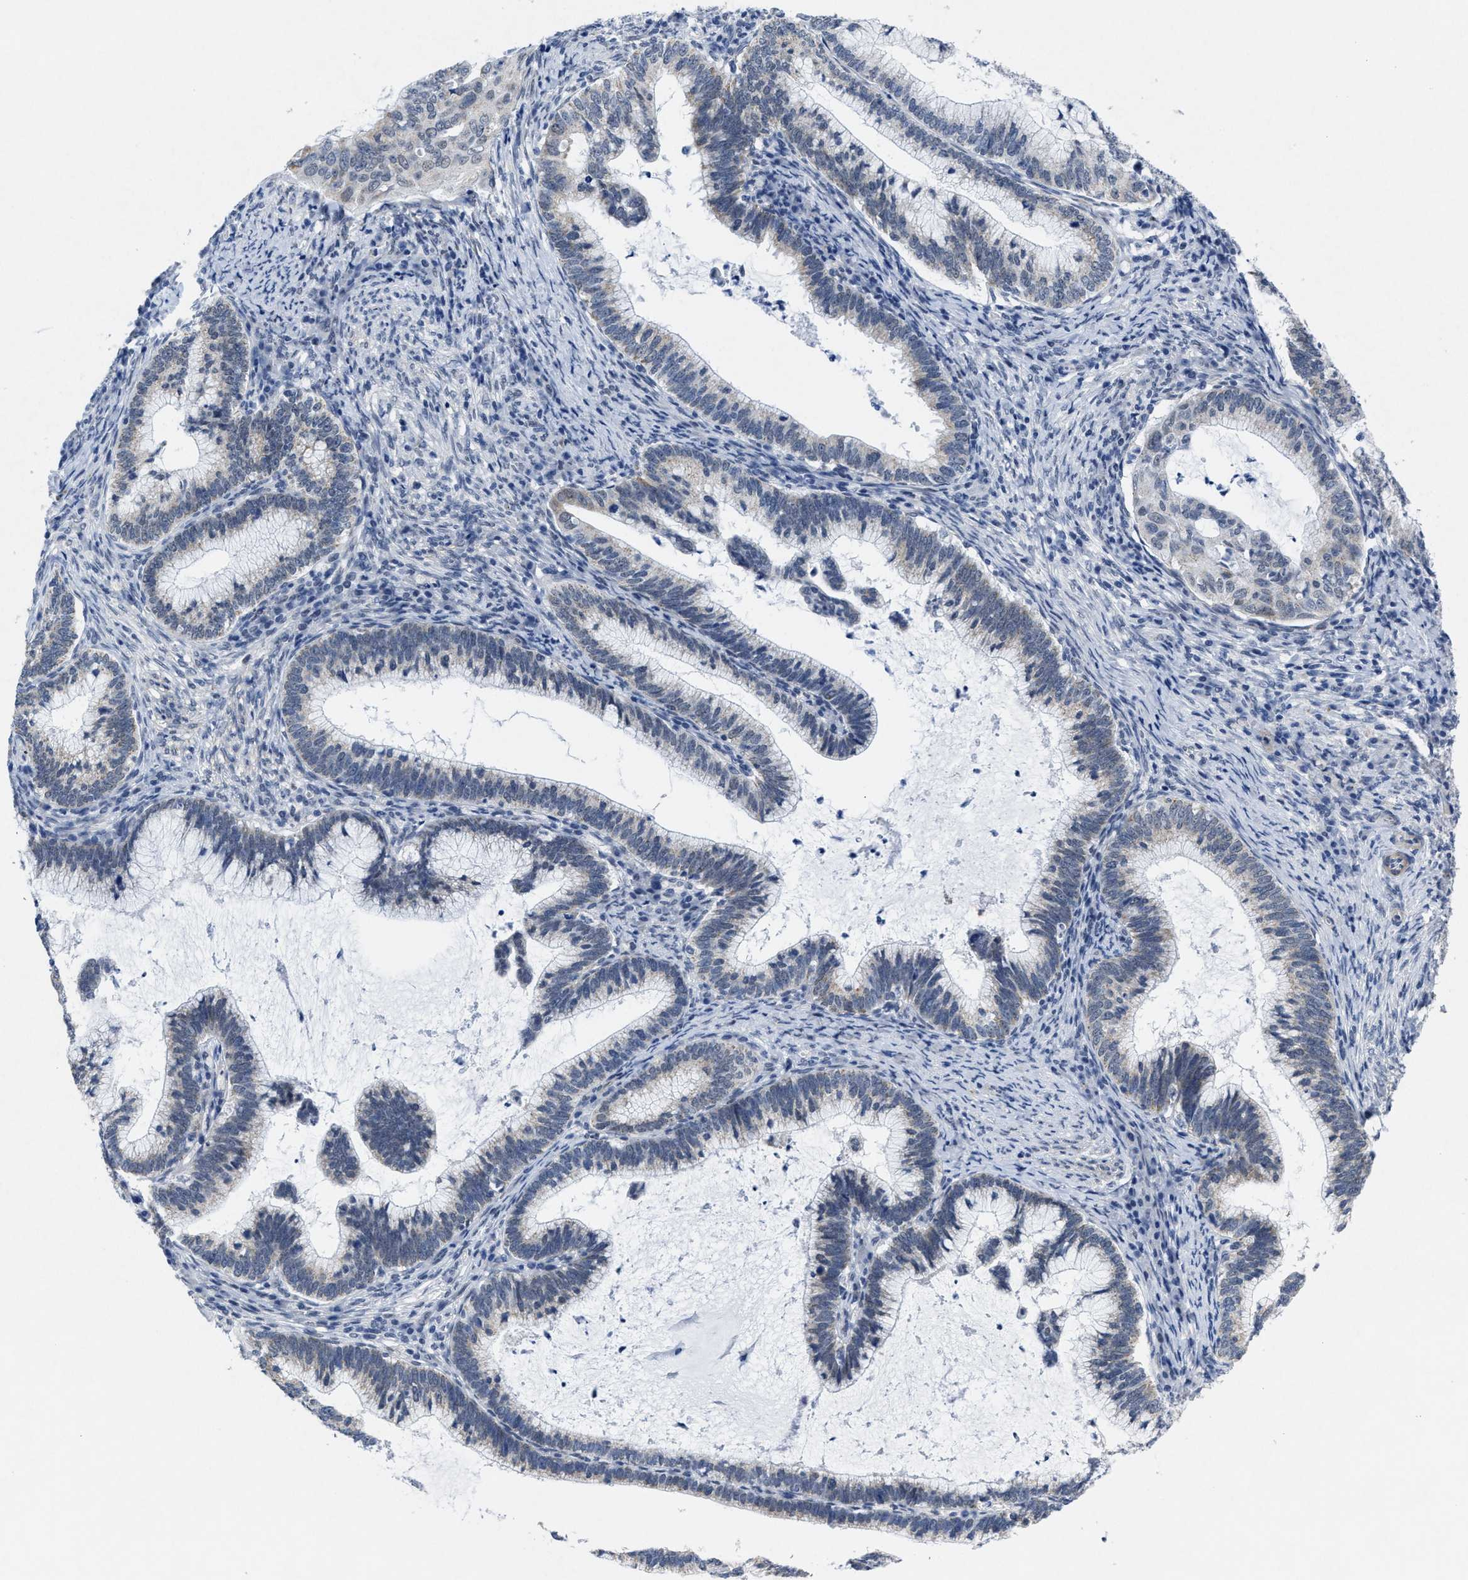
{"staining": {"intensity": "weak", "quantity": "<25%", "location": "cytoplasmic/membranous"}, "tissue": "cervical cancer", "cell_type": "Tumor cells", "image_type": "cancer", "snomed": [{"axis": "morphology", "description": "Adenocarcinoma, NOS"}, {"axis": "topography", "description": "Cervix"}], "caption": "A high-resolution image shows immunohistochemistry staining of cervical cancer (adenocarcinoma), which reveals no significant staining in tumor cells.", "gene": "ID3", "patient": {"sex": "female", "age": 36}}